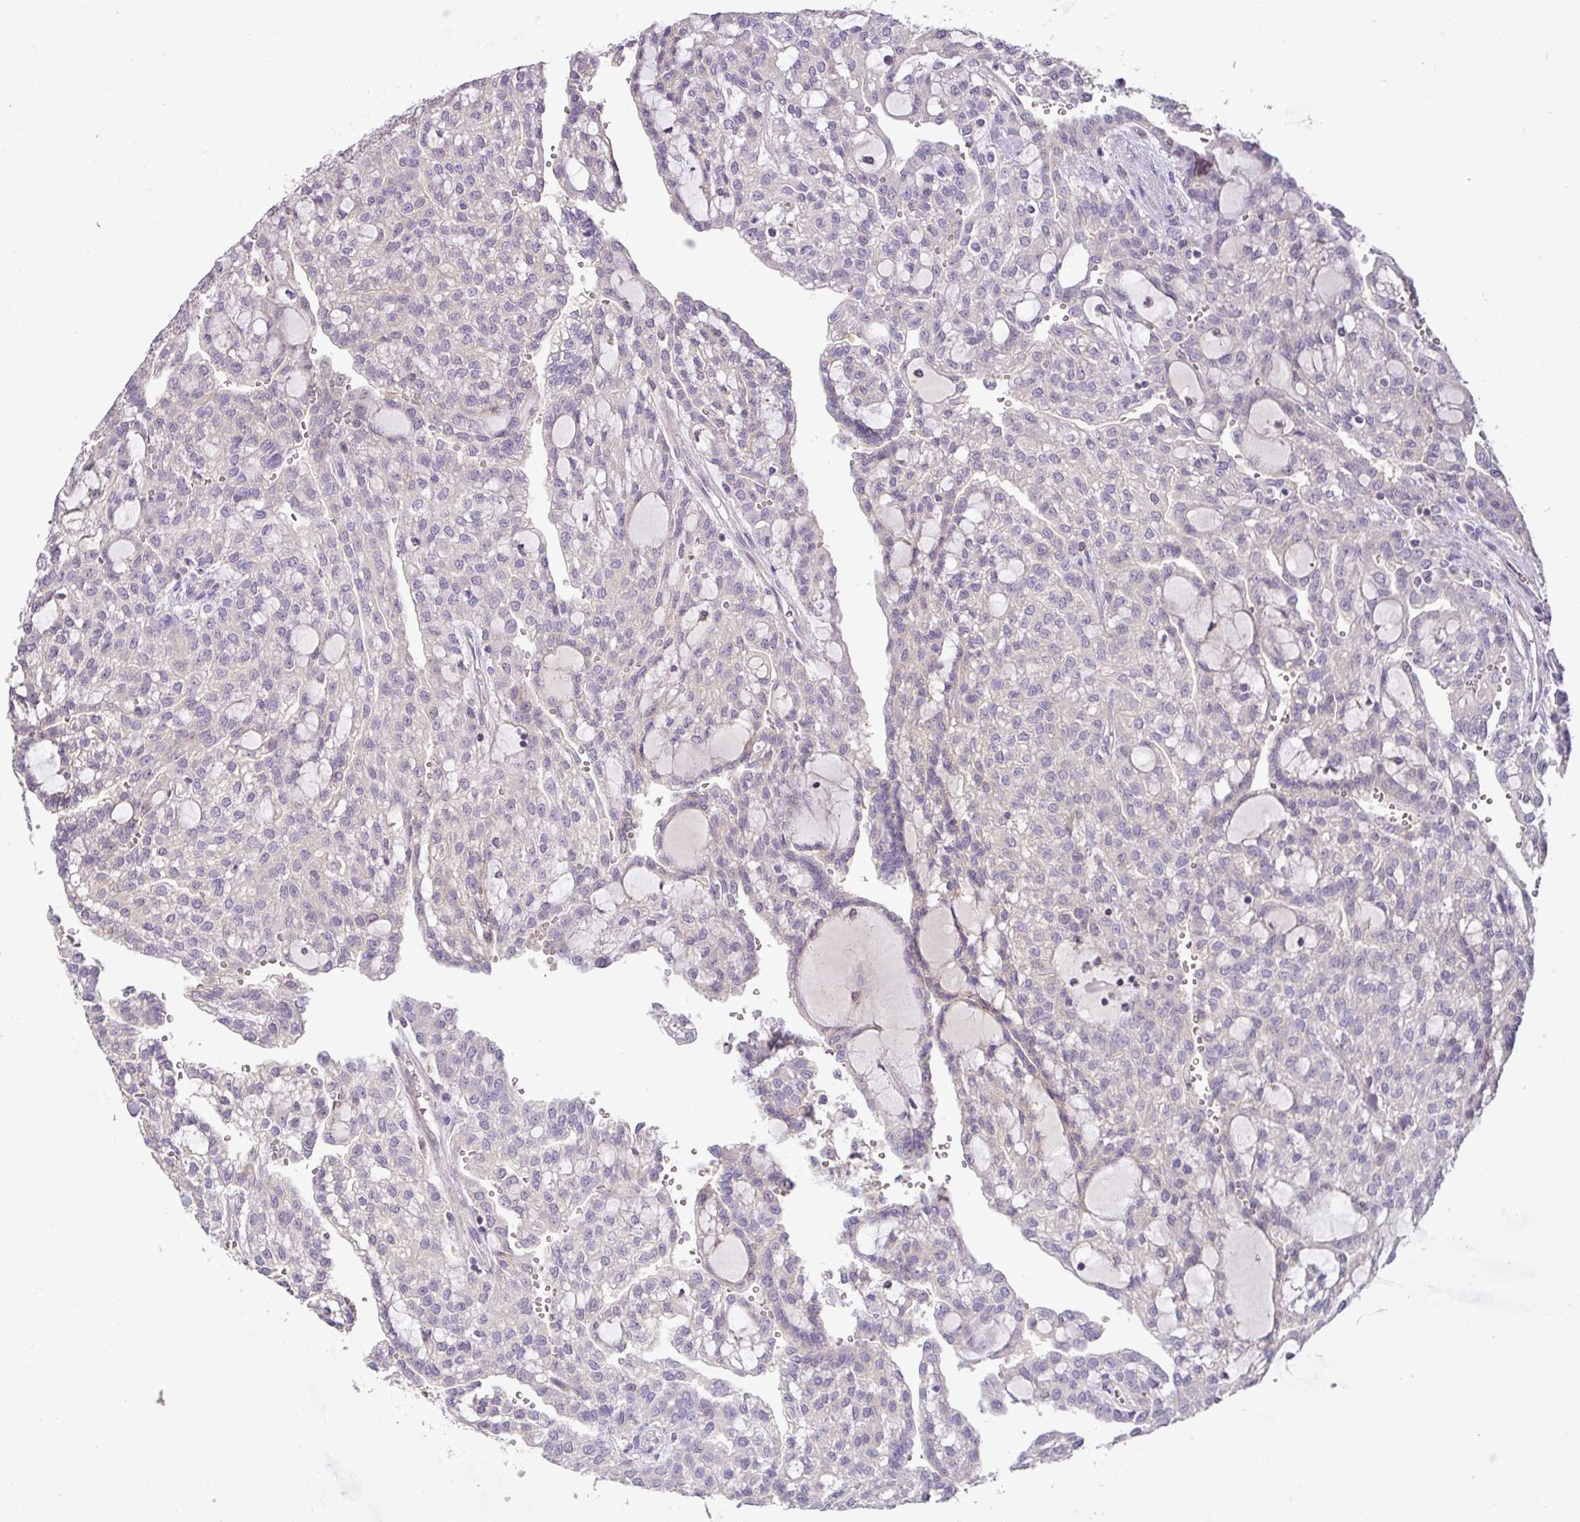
{"staining": {"intensity": "negative", "quantity": "none", "location": "none"}, "tissue": "renal cancer", "cell_type": "Tumor cells", "image_type": "cancer", "snomed": [{"axis": "morphology", "description": "Adenocarcinoma, NOS"}, {"axis": "topography", "description": "Kidney"}], "caption": "Immunohistochemical staining of human renal cancer demonstrates no significant staining in tumor cells. (Stains: DAB immunohistochemistry with hematoxylin counter stain, Microscopy: brightfield microscopy at high magnification).", "gene": "HOXC13", "patient": {"sex": "male", "age": 63}}